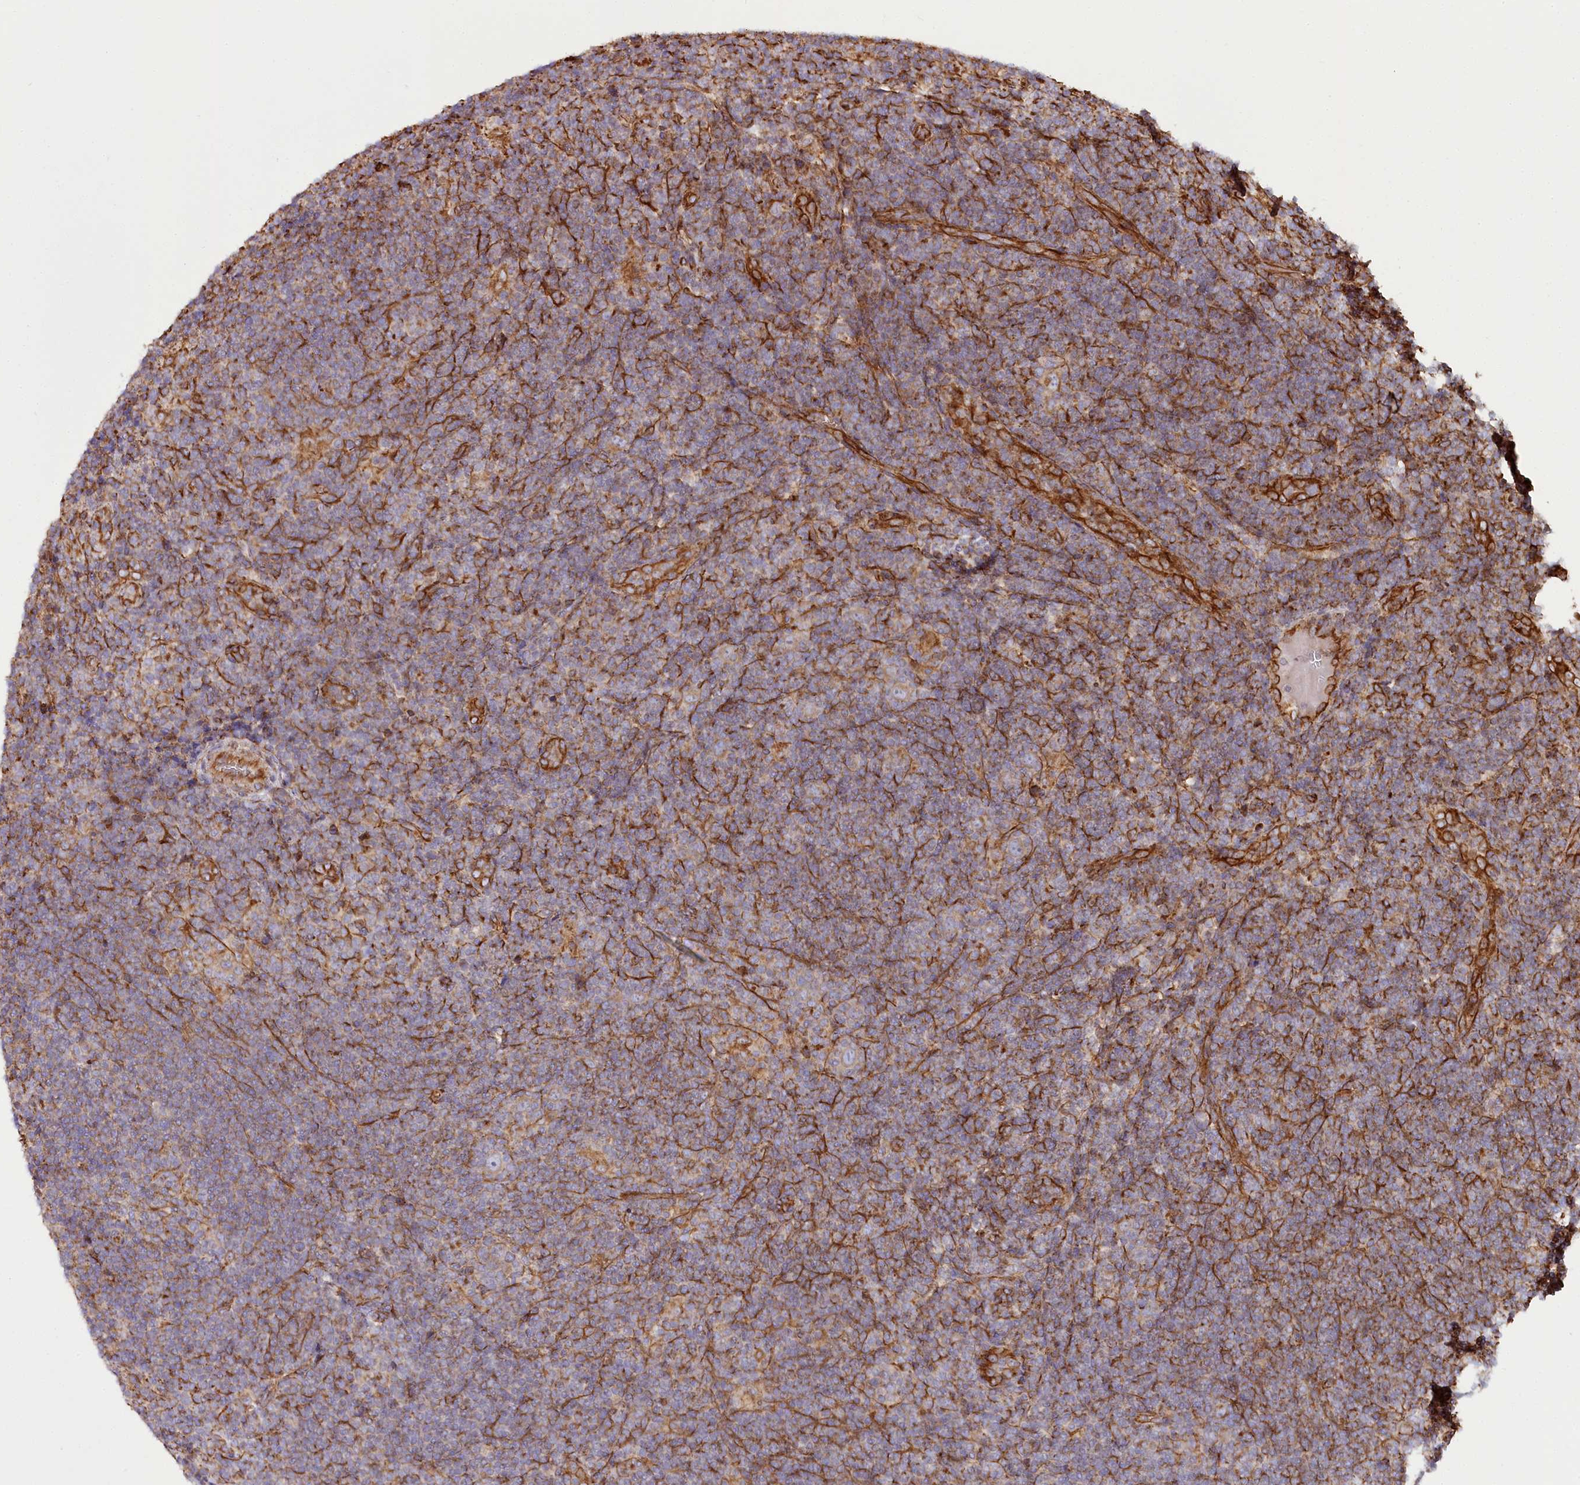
{"staining": {"intensity": "weak", "quantity": ">75%", "location": "cytoplasmic/membranous"}, "tissue": "lymphoma", "cell_type": "Tumor cells", "image_type": "cancer", "snomed": [{"axis": "morphology", "description": "Hodgkin's disease, NOS"}, {"axis": "topography", "description": "Lymph node"}], "caption": "Immunohistochemical staining of human Hodgkin's disease displays weak cytoplasmic/membranous protein positivity in approximately >75% of tumor cells.", "gene": "THUMPD3", "patient": {"sex": "female", "age": 57}}